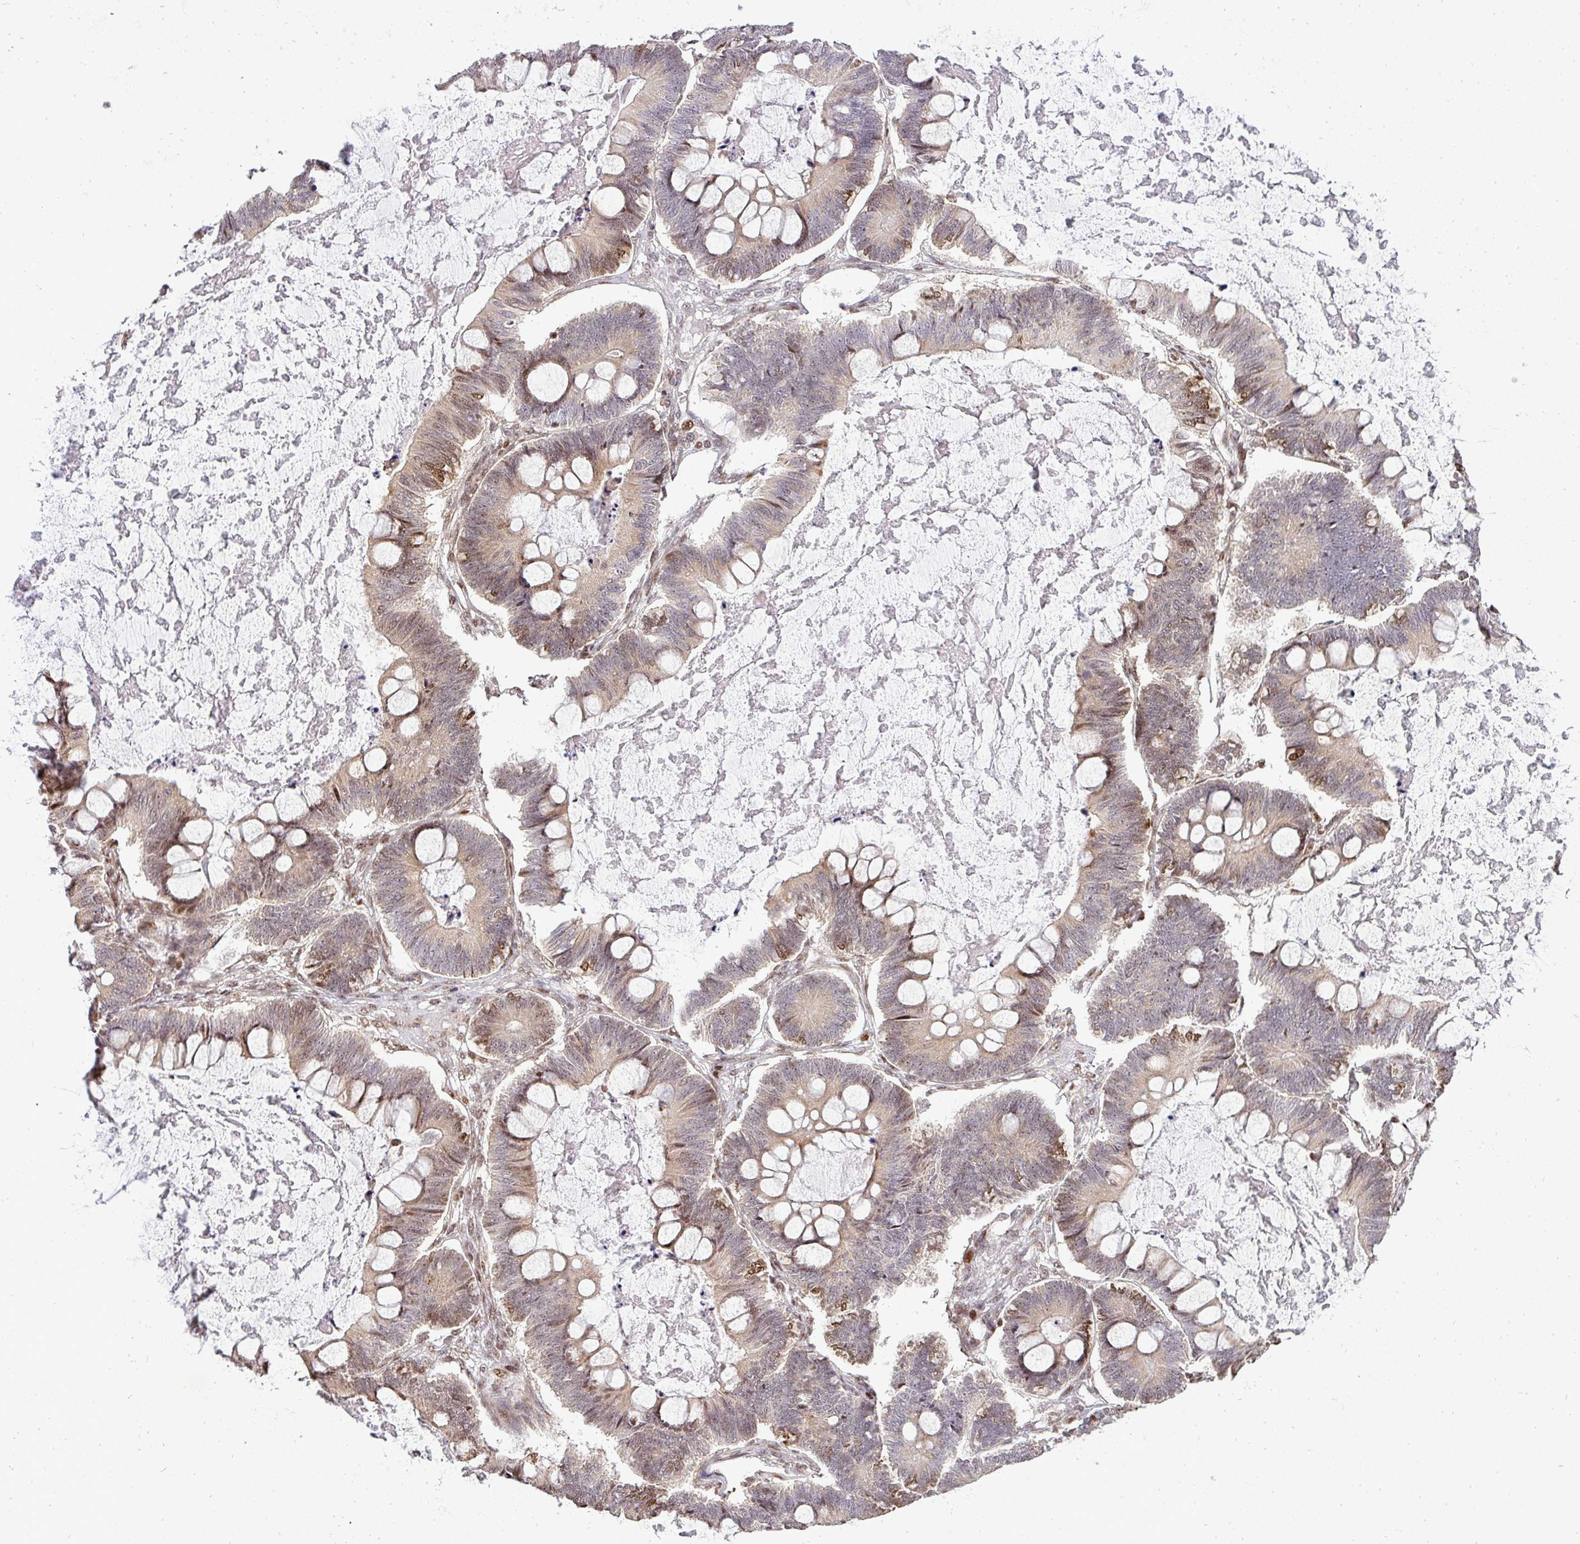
{"staining": {"intensity": "moderate", "quantity": "<25%", "location": "nuclear"}, "tissue": "ovarian cancer", "cell_type": "Tumor cells", "image_type": "cancer", "snomed": [{"axis": "morphology", "description": "Cystadenocarcinoma, mucinous, NOS"}, {"axis": "topography", "description": "Ovary"}], "caption": "DAB immunohistochemical staining of human ovarian cancer (mucinous cystadenocarcinoma) shows moderate nuclear protein expression in approximately <25% of tumor cells.", "gene": "PATZ1", "patient": {"sex": "female", "age": 61}}